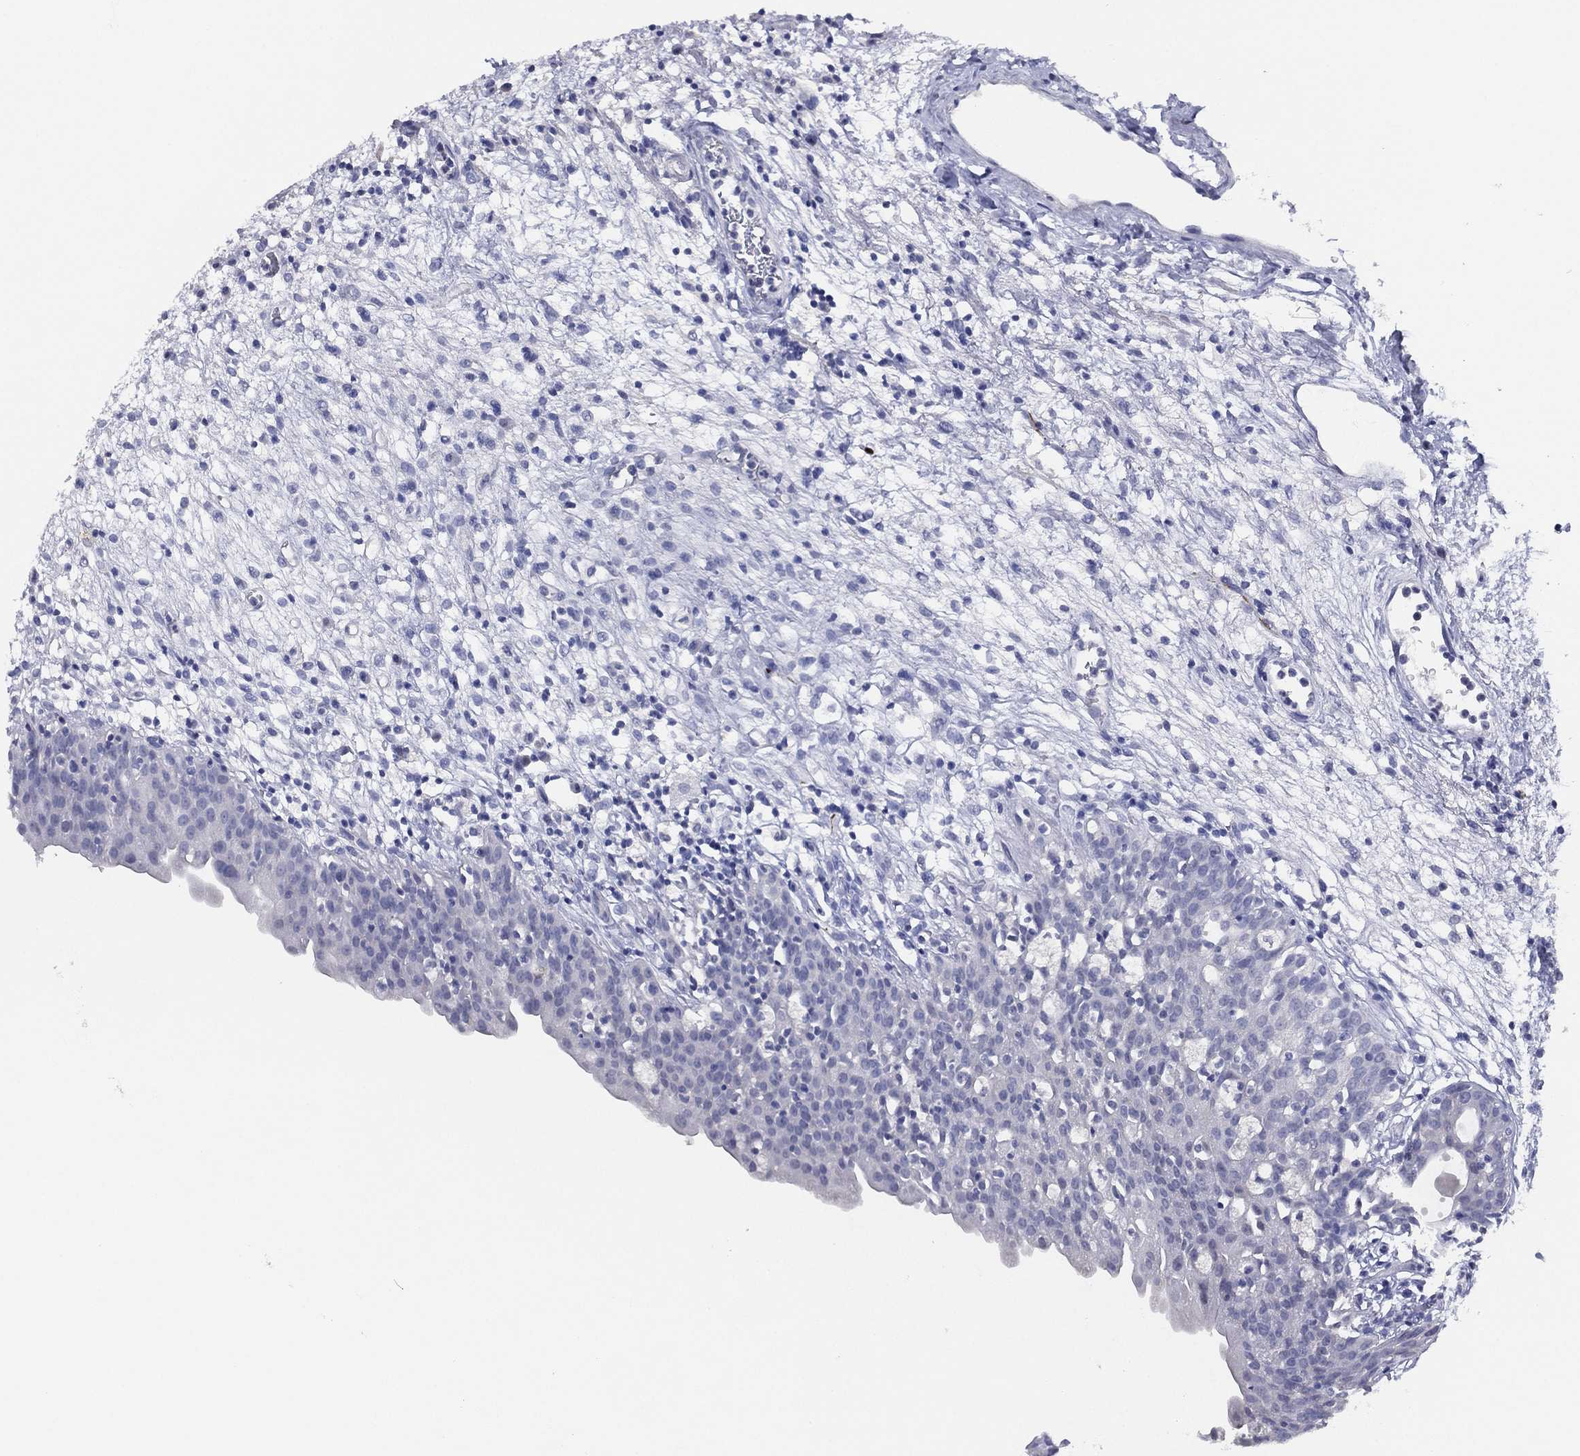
{"staining": {"intensity": "negative", "quantity": "none", "location": "none"}, "tissue": "urinary bladder", "cell_type": "Urothelial cells", "image_type": "normal", "snomed": [{"axis": "morphology", "description": "Normal tissue, NOS"}, {"axis": "topography", "description": "Urinary bladder"}], "caption": "Urothelial cells show no significant protein expression in normal urinary bladder.", "gene": "SLC13A4", "patient": {"sex": "male", "age": 76}}